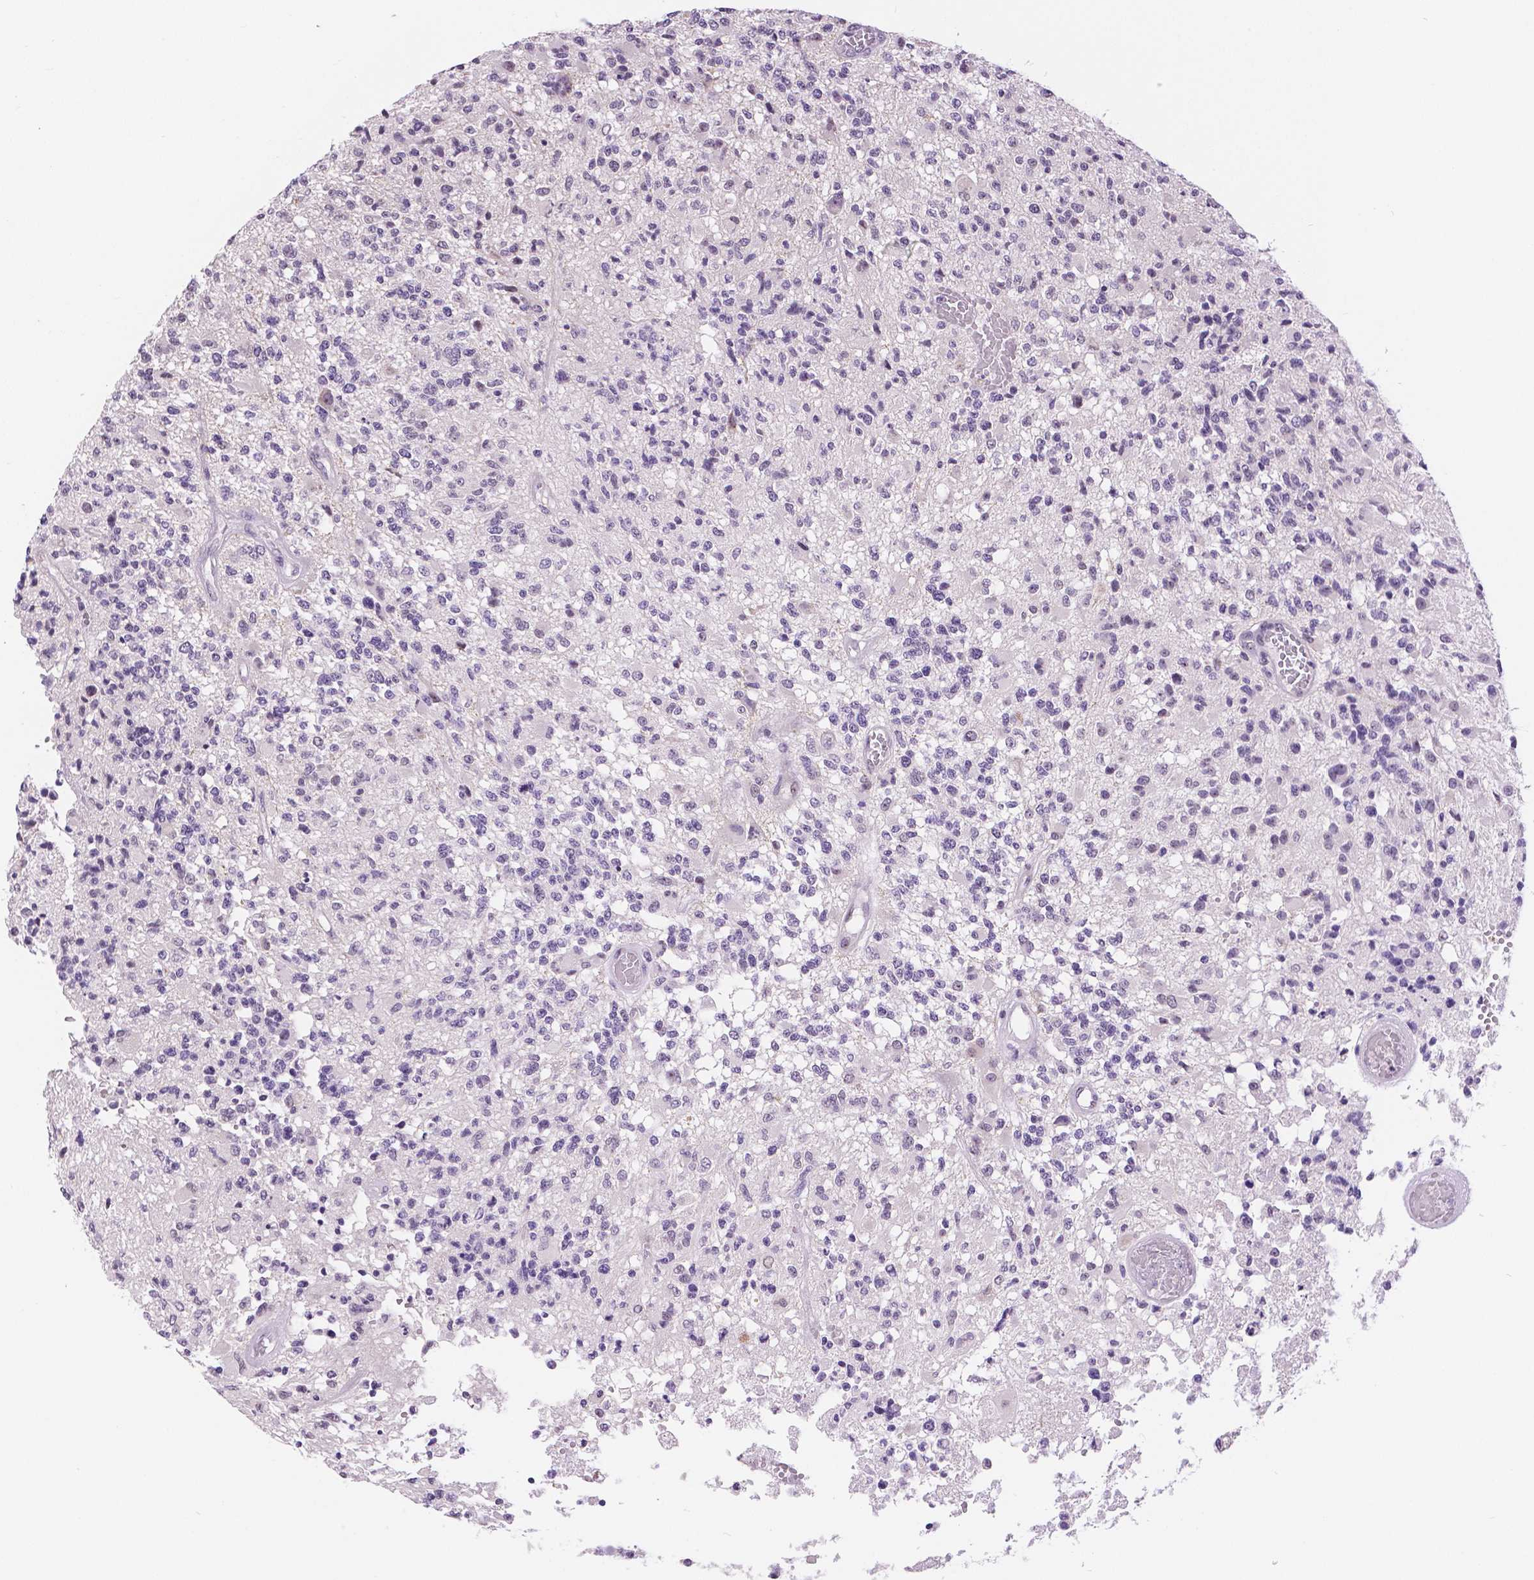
{"staining": {"intensity": "negative", "quantity": "none", "location": "none"}, "tissue": "glioma", "cell_type": "Tumor cells", "image_type": "cancer", "snomed": [{"axis": "morphology", "description": "Glioma, malignant, High grade"}, {"axis": "topography", "description": "Brain"}], "caption": "Protein analysis of glioma reveals no significant positivity in tumor cells. (DAB immunohistochemistry (IHC) with hematoxylin counter stain).", "gene": "NHP2", "patient": {"sex": "female", "age": 63}}